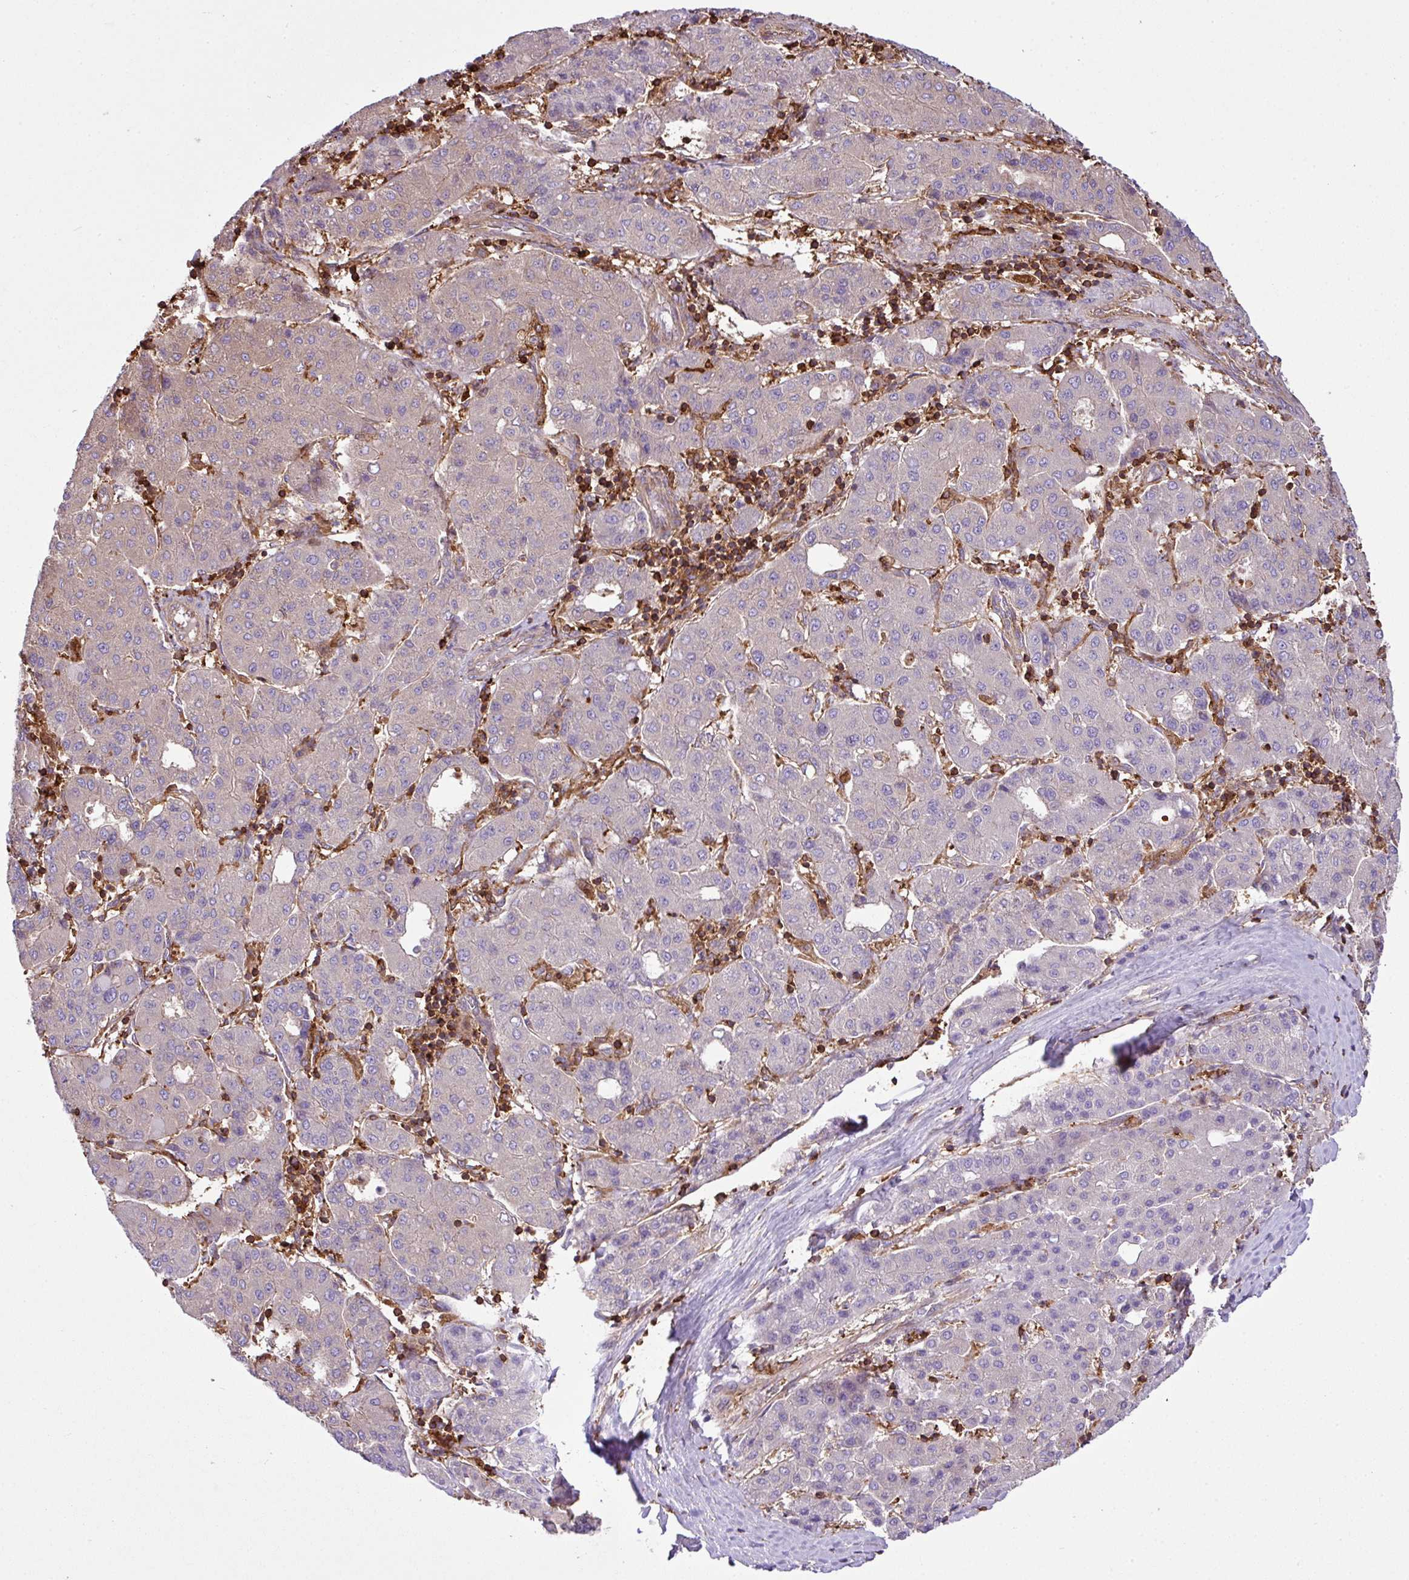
{"staining": {"intensity": "weak", "quantity": "<25%", "location": "cytoplasmic/membranous"}, "tissue": "liver cancer", "cell_type": "Tumor cells", "image_type": "cancer", "snomed": [{"axis": "morphology", "description": "Carcinoma, Hepatocellular, NOS"}, {"axis": "topography", "description": "Liver"}], "caption": "Immunohistochemistry (IHC) of liver hepatocellular carcinoma reveals no positivity in tumor cells. (Brightfield microscopy of DAB immunohistochemistry at high magnification).", "gene": "PGAP6", "patient": {"sex": "male", "age": 65}}